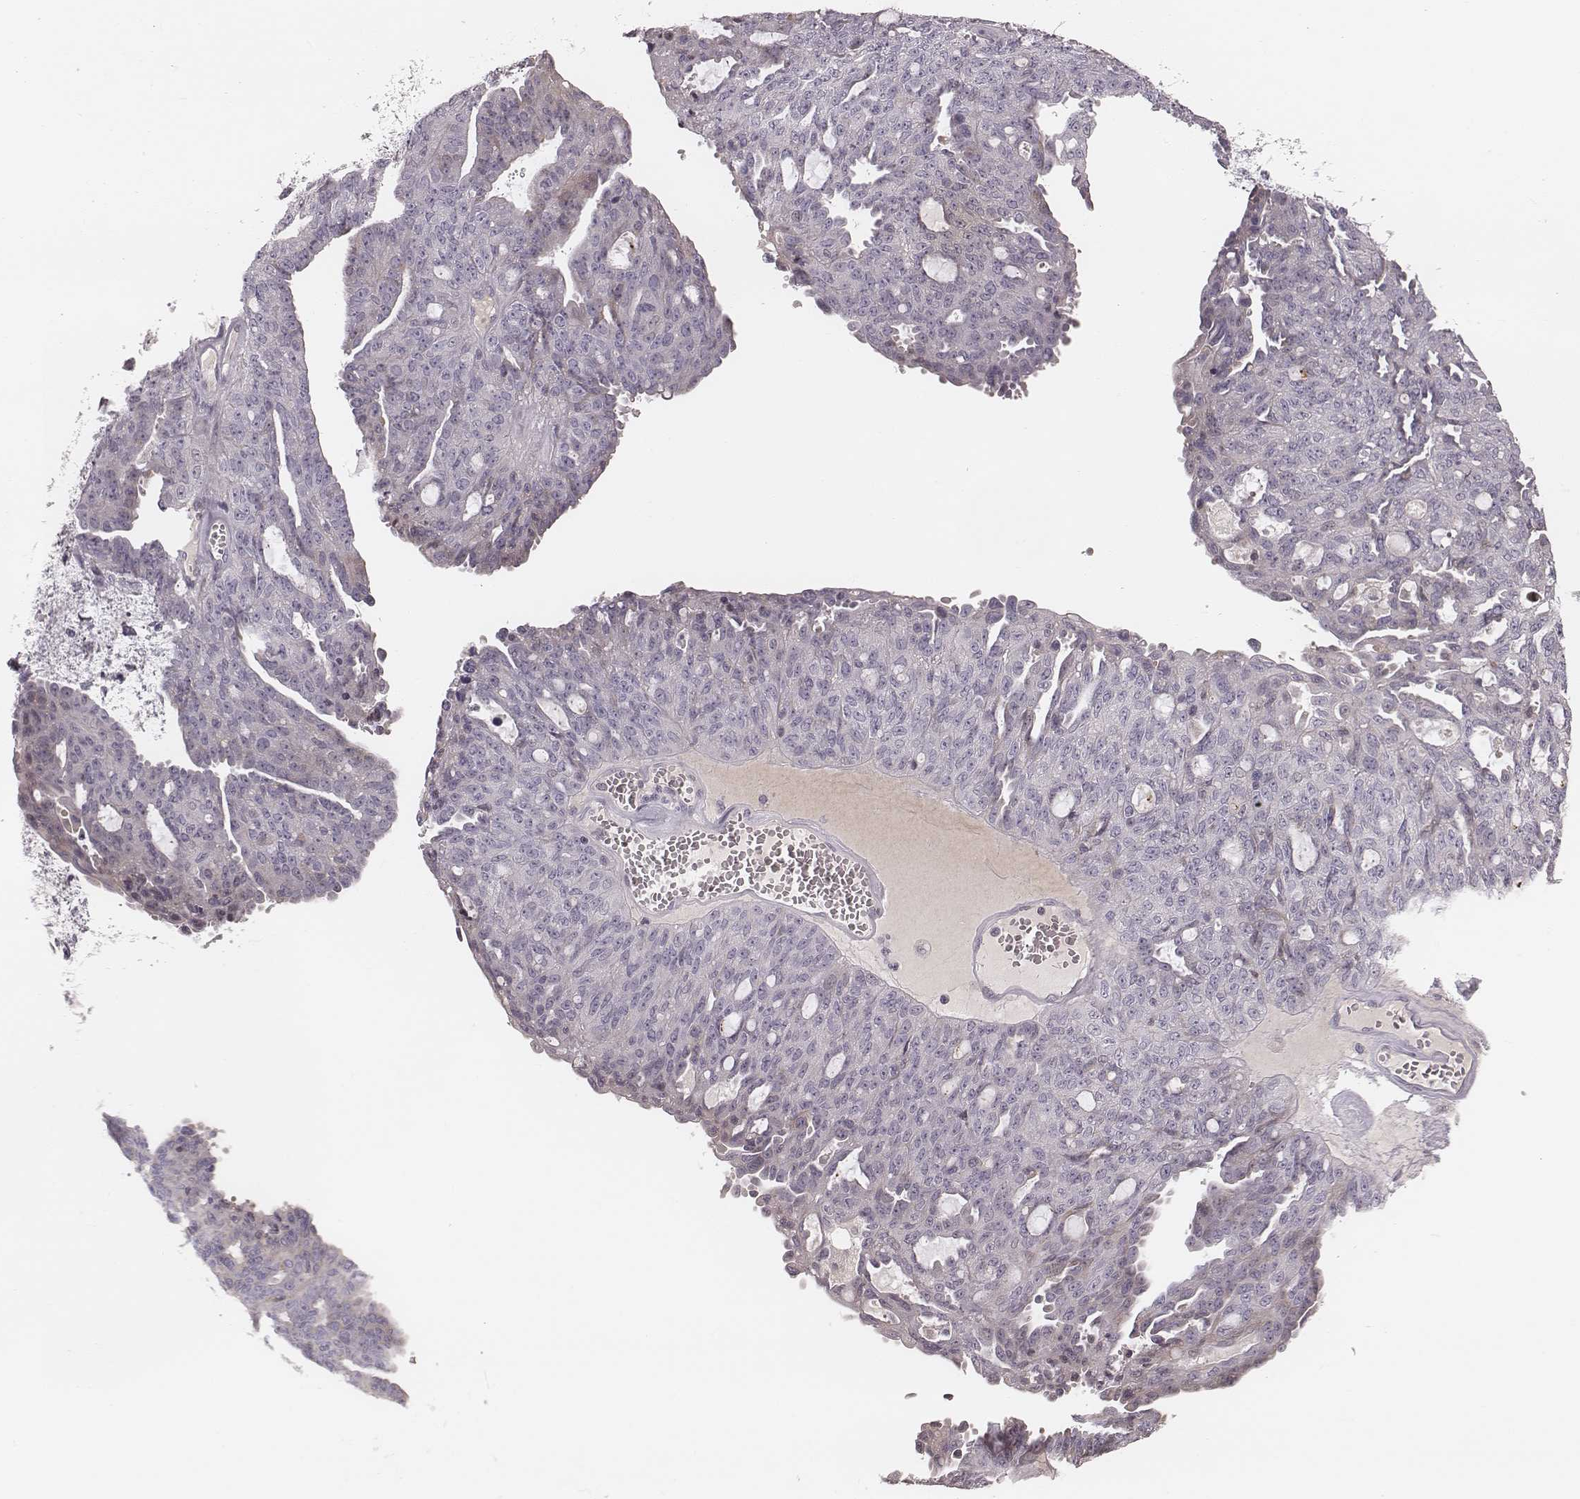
{"staining": {"intensity": "negative", "quantity": "none", "location": "none"}, "tissue": "ovarian cancer", "cell_type": "Tumor cells", "image_type": "cancer", "snomed": [{"axis": "morphology", "description": "Cystadenocarcinoma, serous, NOS"}, {"axis": "topography", "description": "Ovary"}], "caption": "The image reveals no staining of tumor cells in ovarian serous cystadenocarcinoma.", "gene": "S100Z", "patient": {"sex": "female", "age": 71}}